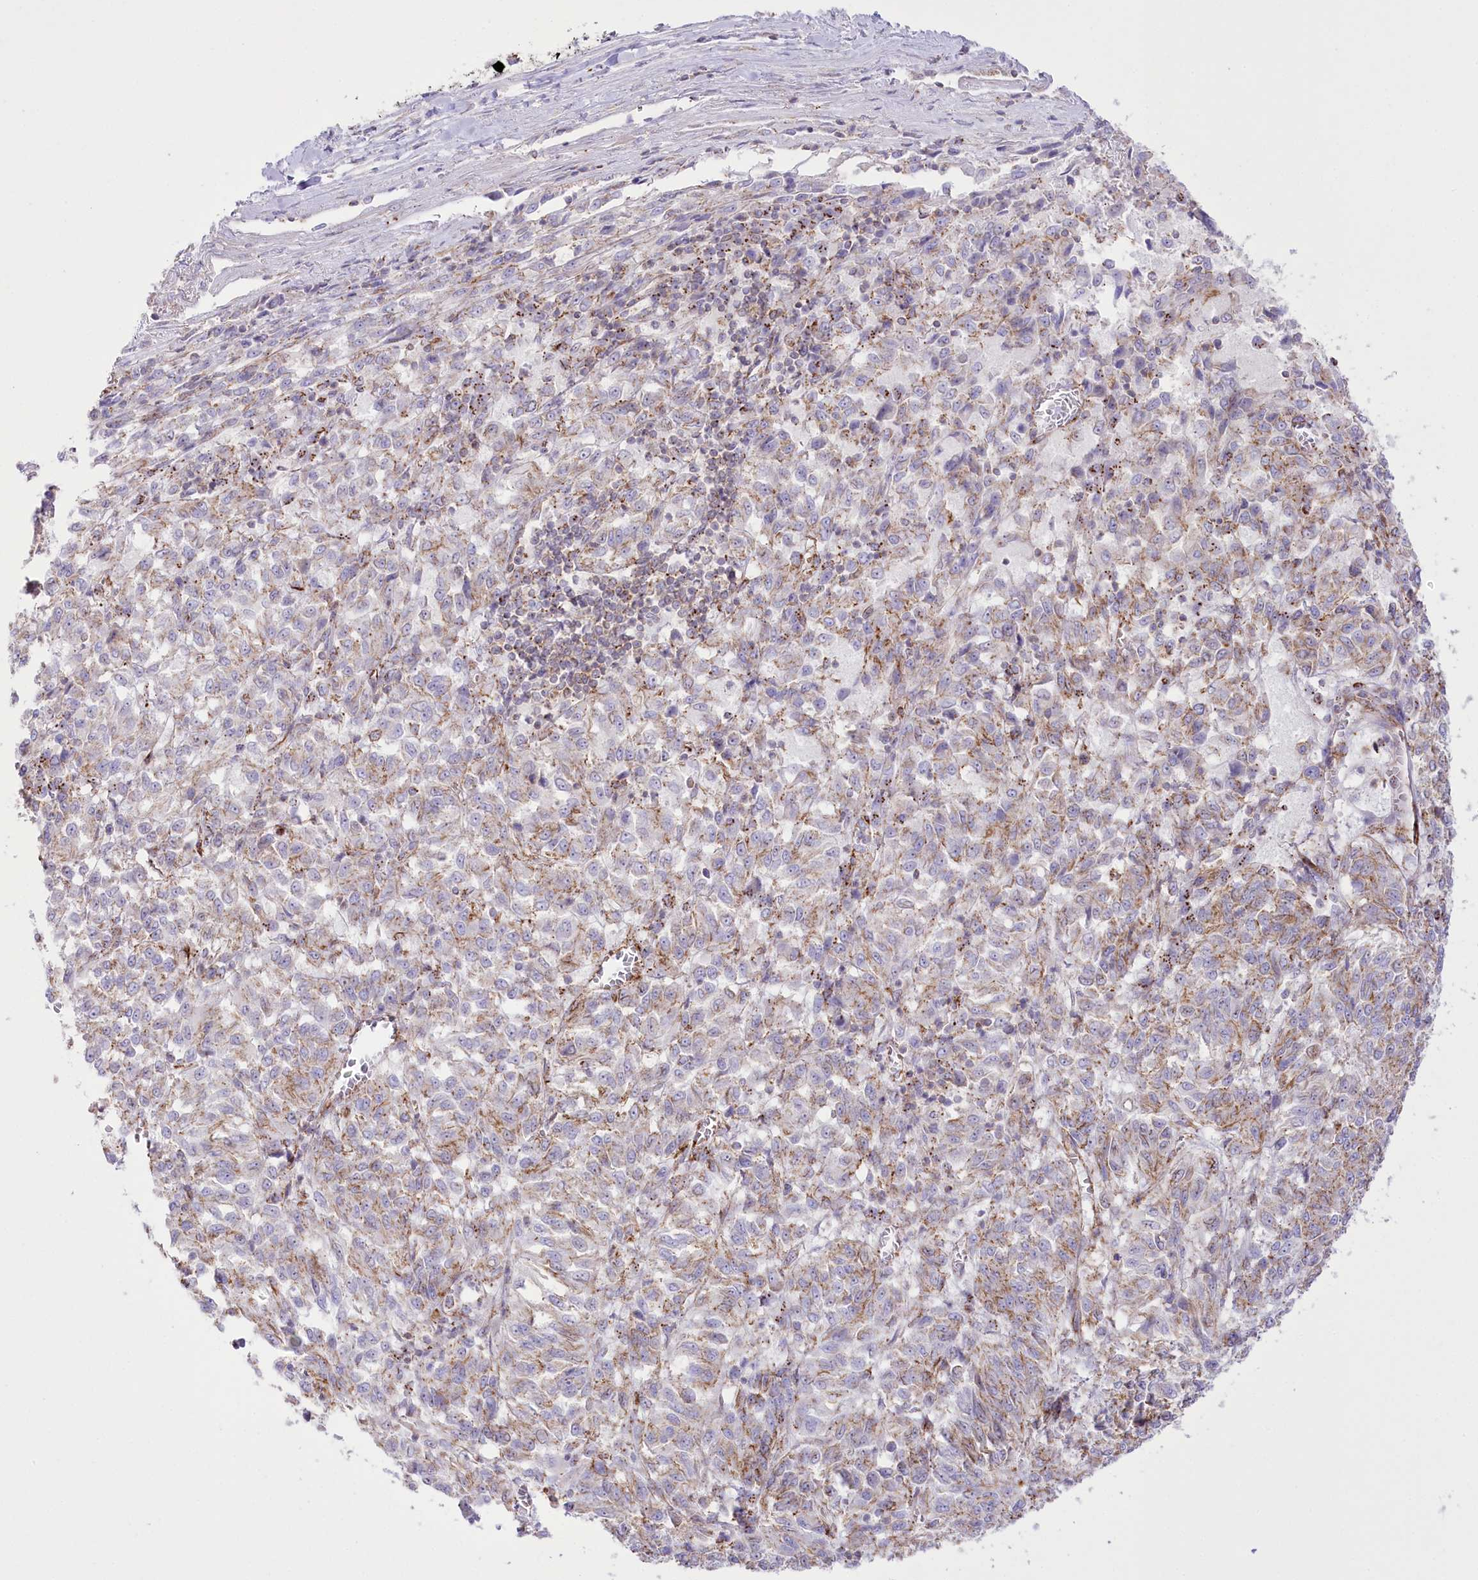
{"staining": {"intensity": "moderate", "quantity": "25%-75%", "location": "cytoplasmic/membranous"}, "tissue": "melanoma", "cell_type": "Tumor cells", "image_type": "cancer", "snomed": [{"axis": "morphology", "description": "Malignant melanoma, Metastatic site"}, {"axis": "topography", "description": "Lung"}], "caption": "Protein expression analysis of malignant melanoma (metastatic site) displays moderate cytoplasmic/membranous staining in about 25%-75% of tumor cells. Using DAB (3,3'-diaminobenzidine) (brown) and hematoxylin (blue) stains, captured at high magnification using brightfield microscopy.", "gene": "FAM216A", "patient": {"sex": "male", "age": 64}}